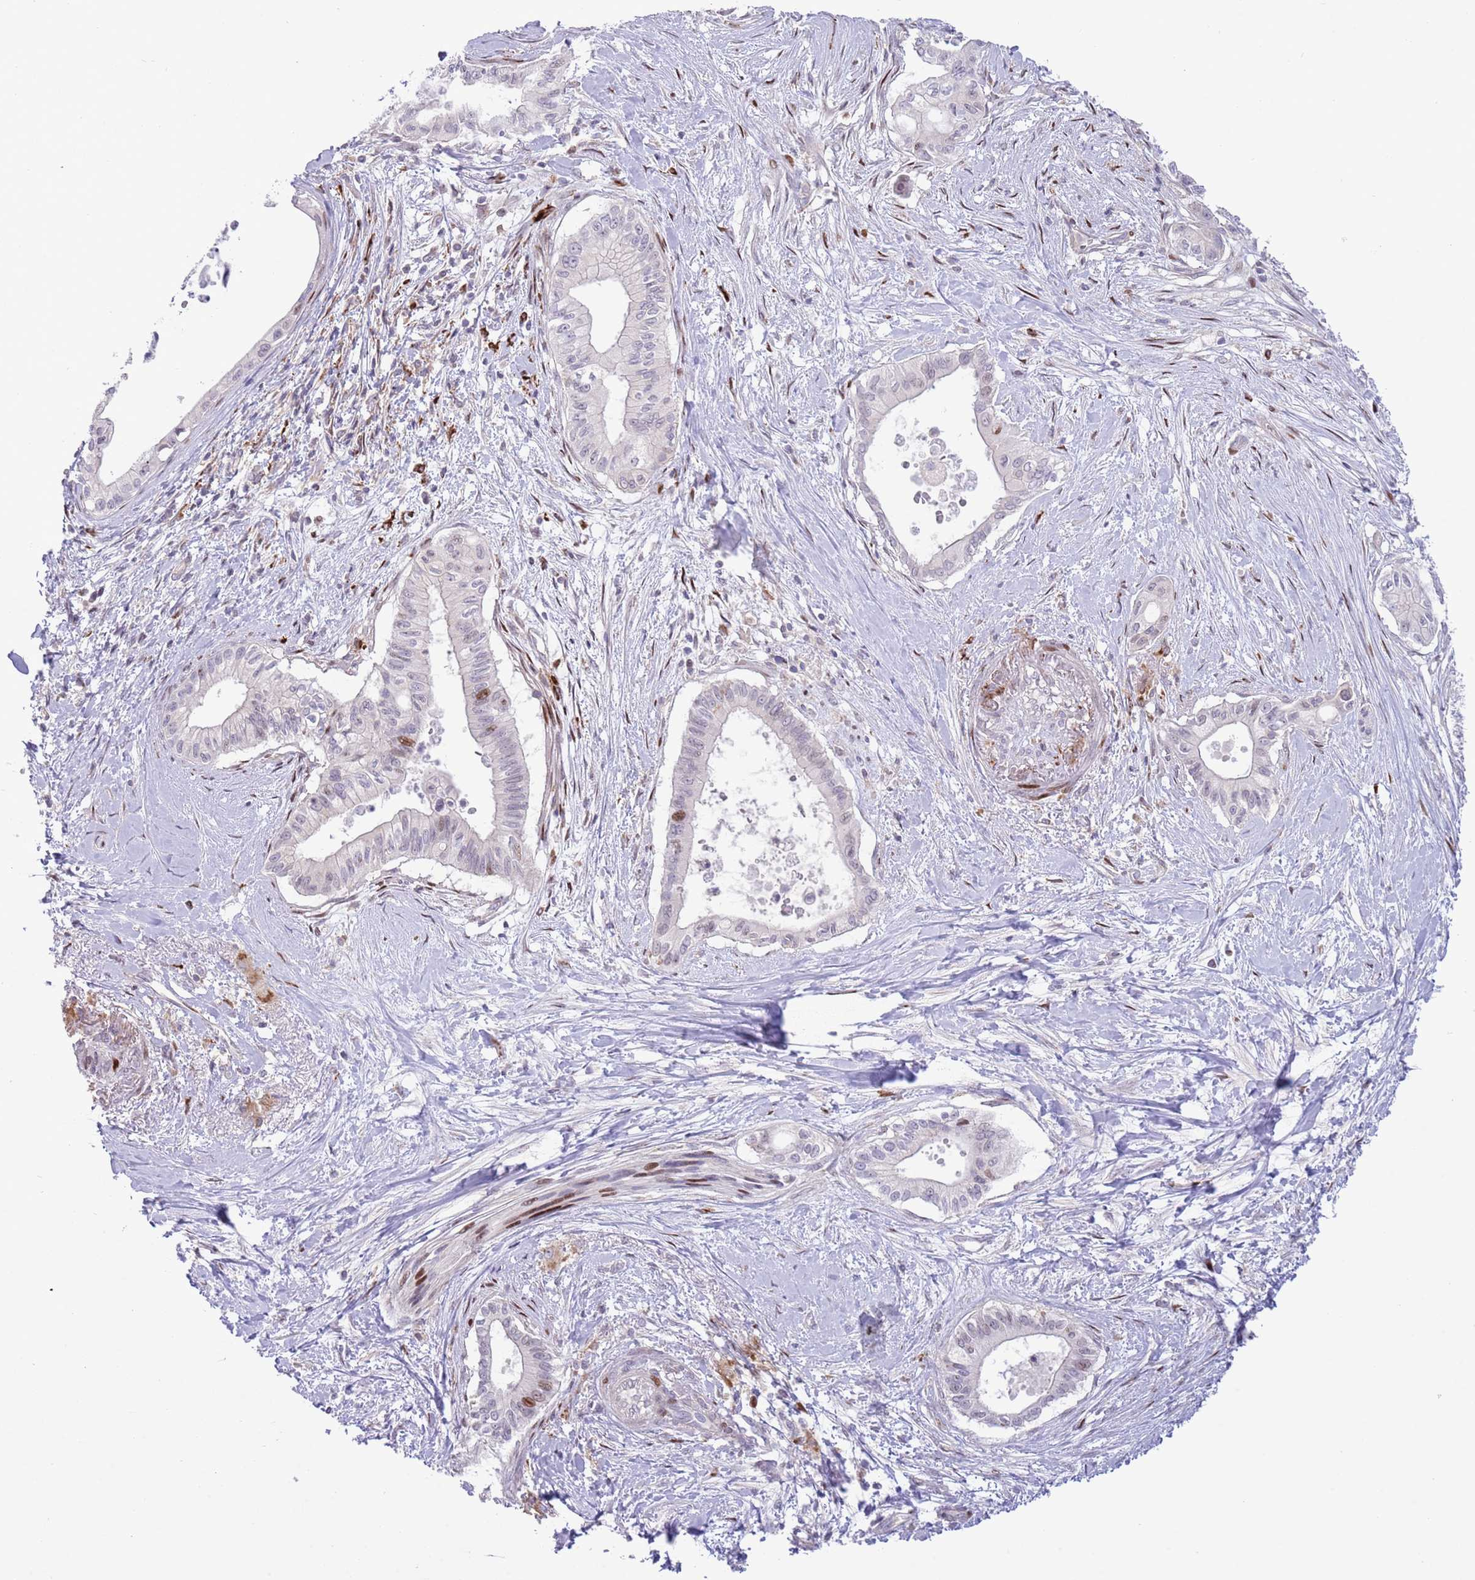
{"staining": {"intensity": "moderate", "quantity": "<25%", "location": "nuclear"}, "tissue": "pancreatic cancer", "cell_type": "Tumor cells", "image_type": "cancer", "snomed": [{"axis": "morphology", "description": "Adenocarcinoma, NOS"}, {"axis": "topography", "description": "Pancreas"}], "caption": "A photomicrograph showing moderate nuclear staining in about <25% of tumor cells in pancreatic cancer, as visualized by brown immunohistochemical staining.", "gene": "ANO8", "patient": {"sex": "male", "age": 78}}